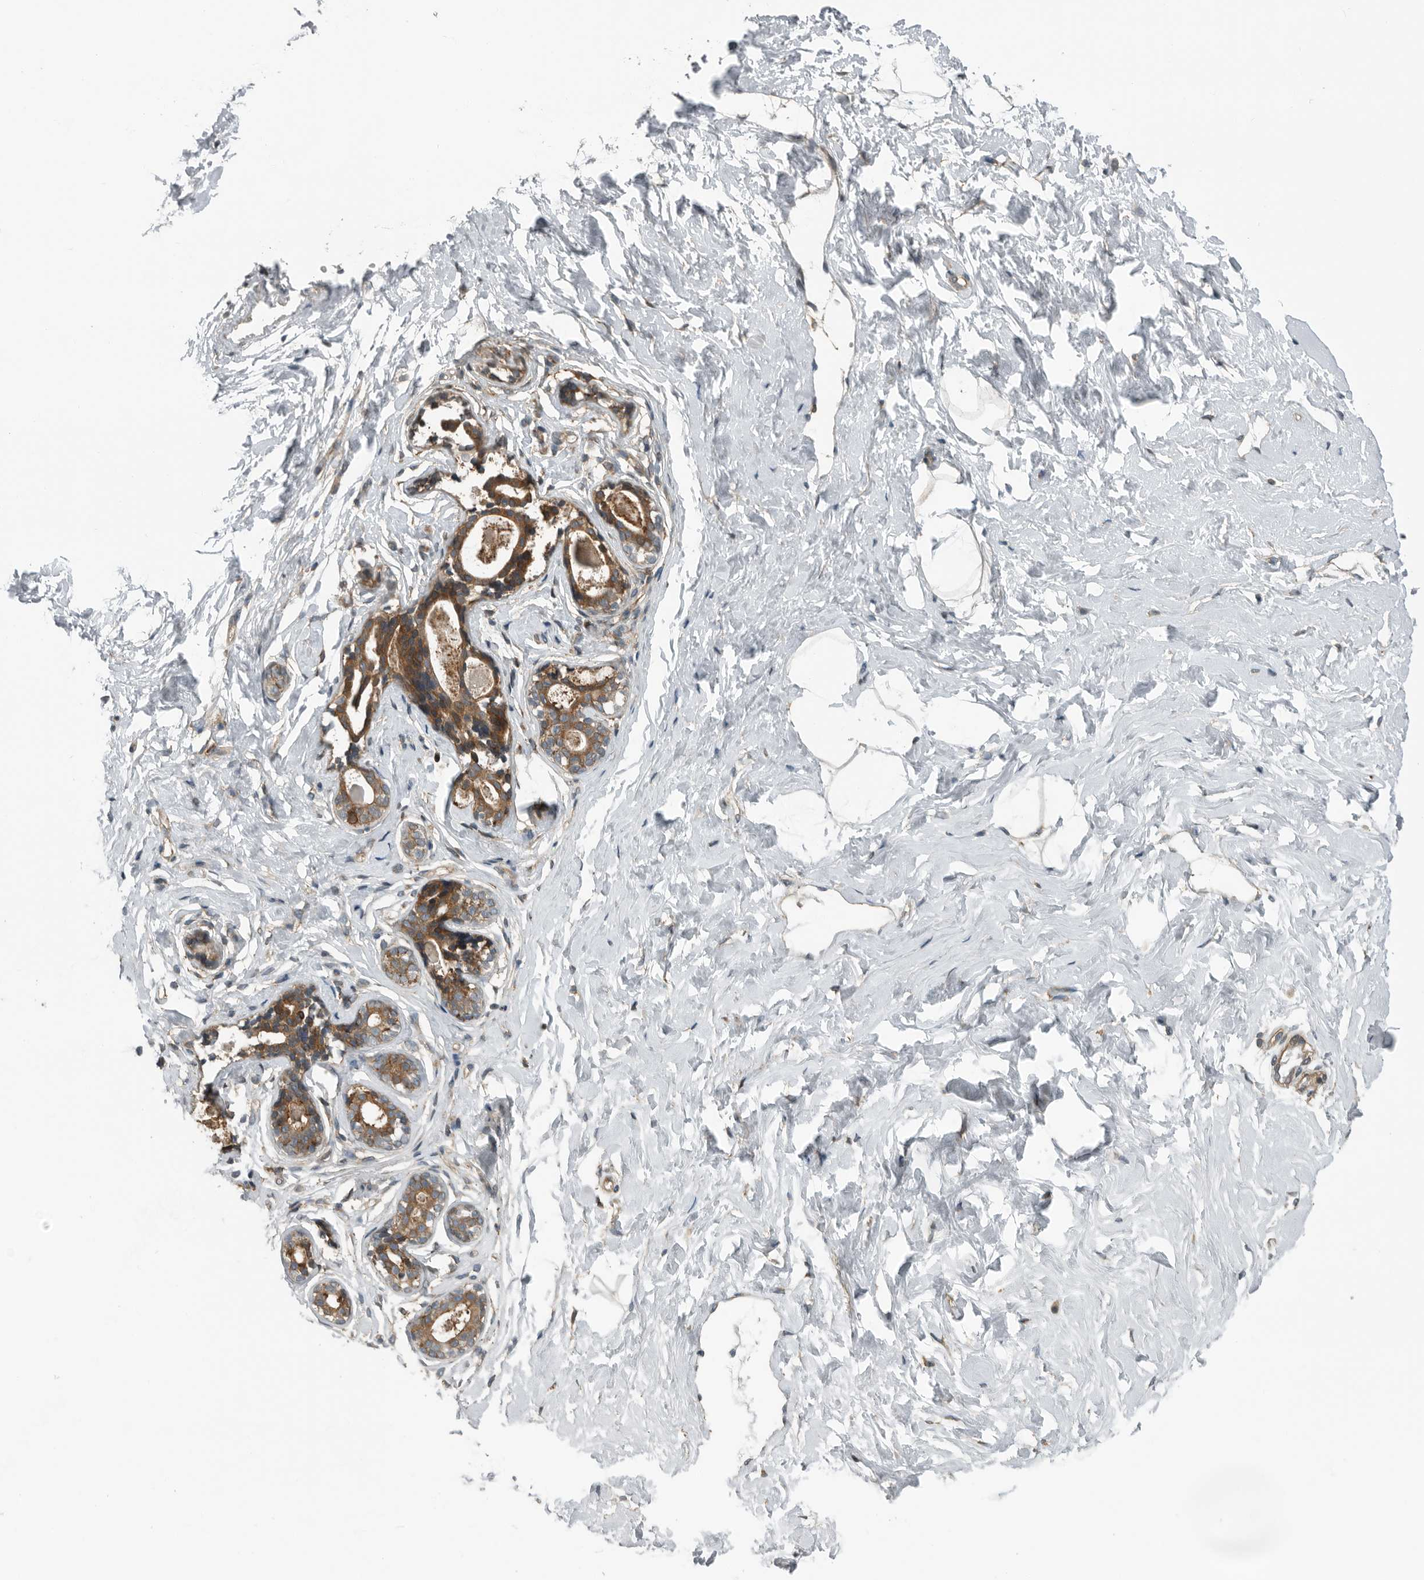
{"staining": {"intensity": "negative", "quantity": "none", "location": "none"}, "tissue": "breast", "cell_type": "Adipocytes", "image_type": "normal", "snomed": [{"axis": "morphology", "description": "Normal tissue, NOS"}, {"axis": "morphology", "description": "Adenoma, NOS"}, {"axis": "topography", "description": "Breast"}], "caption": "Adipocytes are negative for brown protein staining in normal breast. (Stains: DAB (3,3'-diaminobenzidine) immunohistochemistry with hematoxylin counter stain, Microscopy: brightfield microscopy at high magnification).", "gene": "AMFR", "patient": {"sex": "female", "age": 23}}